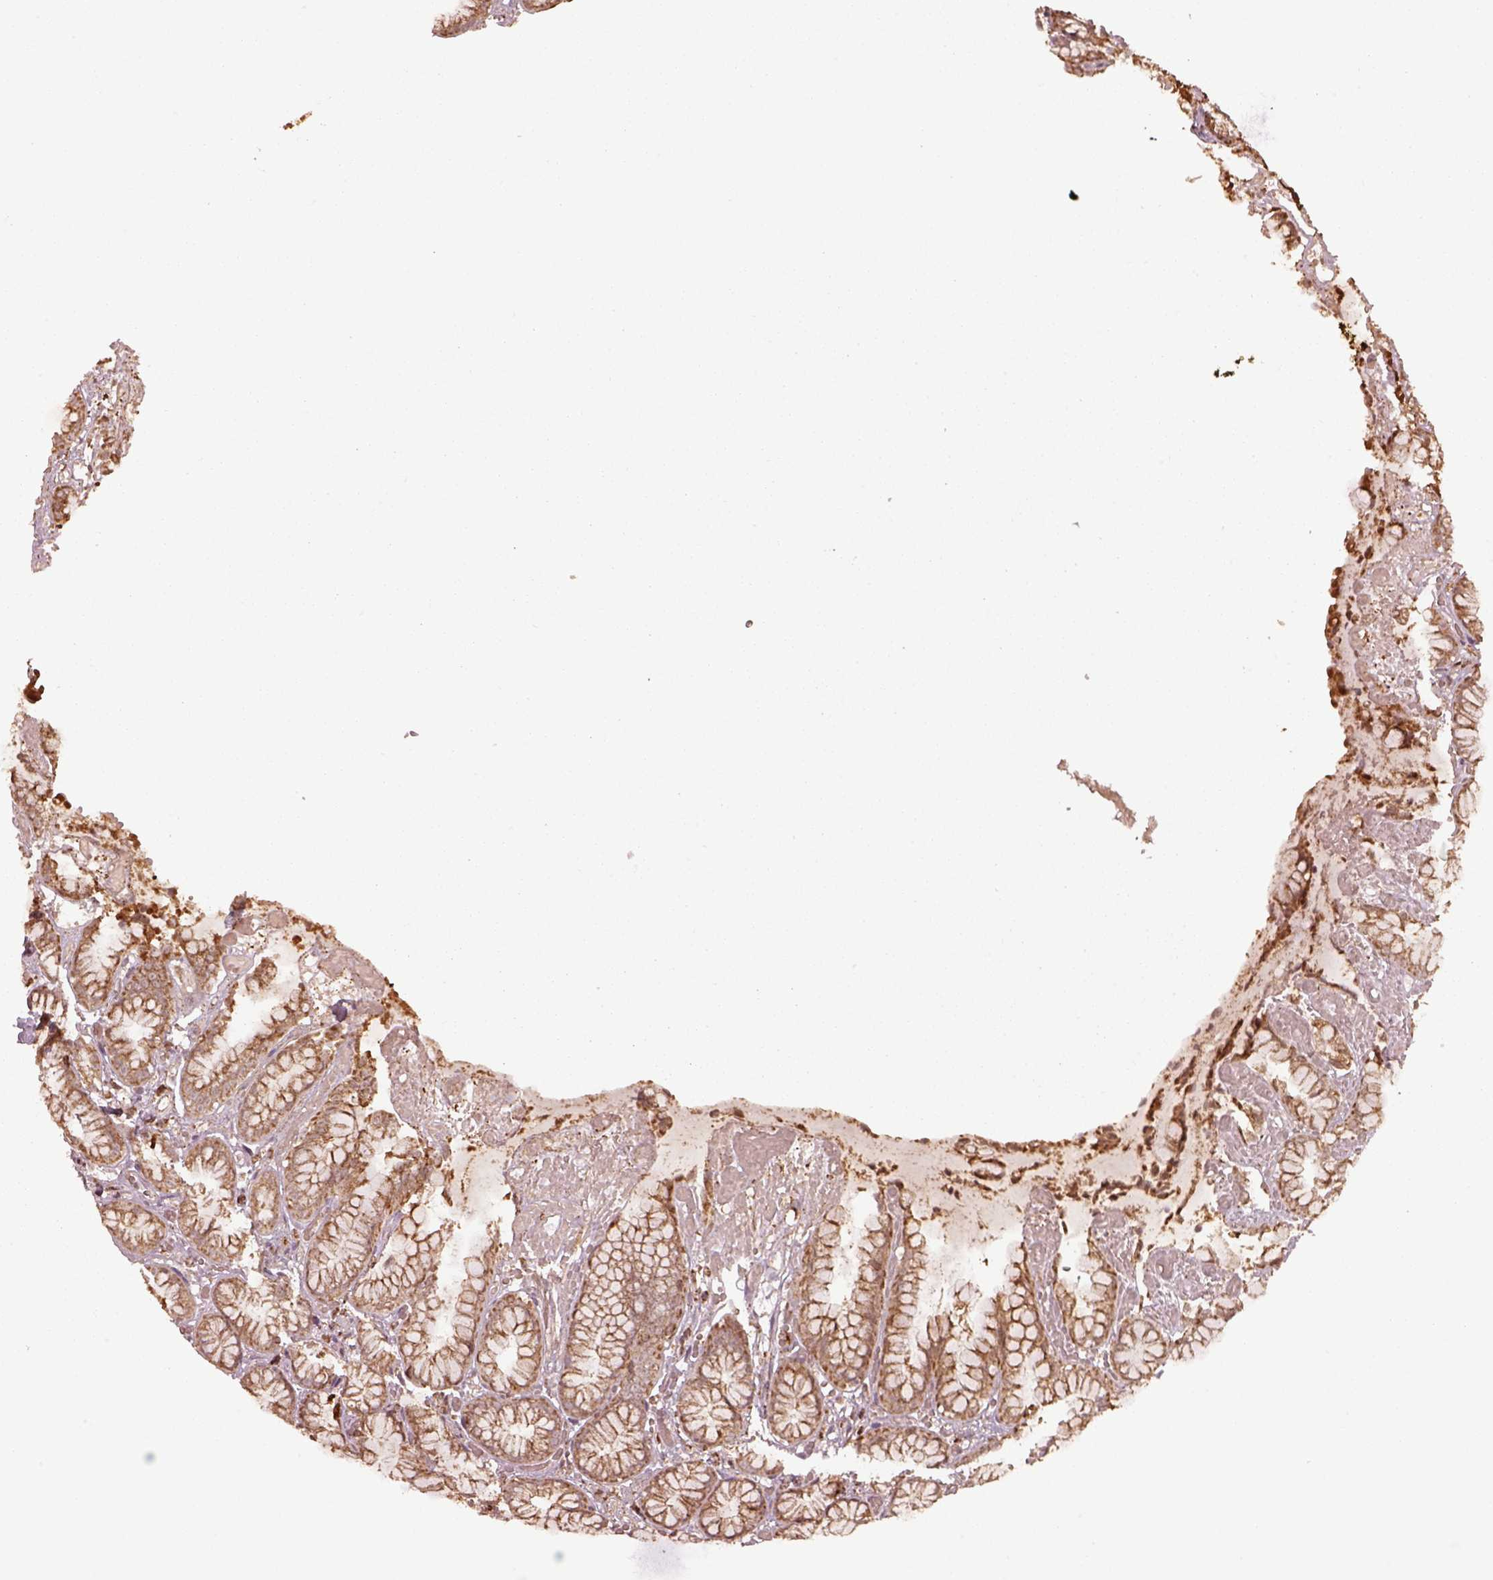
{"staining": {"intensity": "strong", "quantity": ">75%", "location": "cytoplasmic/membranous"}, "tissue": "stomach", "cell_type": "Glandular cells", "image_type": "normal", "snomed": [{"axis": "morphology", "description": "Normal tissue, NOS"}, {"axis": "topography", "description": "Stomach"}], "caption": "A brown stain shows strong cytoplasmic/membranous staining of a protein in glandular cells of benign stomach. The staining is performed using DAB (3,3'-diaminobenzidine) brown chromogen to label protein expression. The nuclei are counter-stained blue using hematoxylin.", "gene": "SEL1L3", "patient": {"sex": "male", "age": 70}}